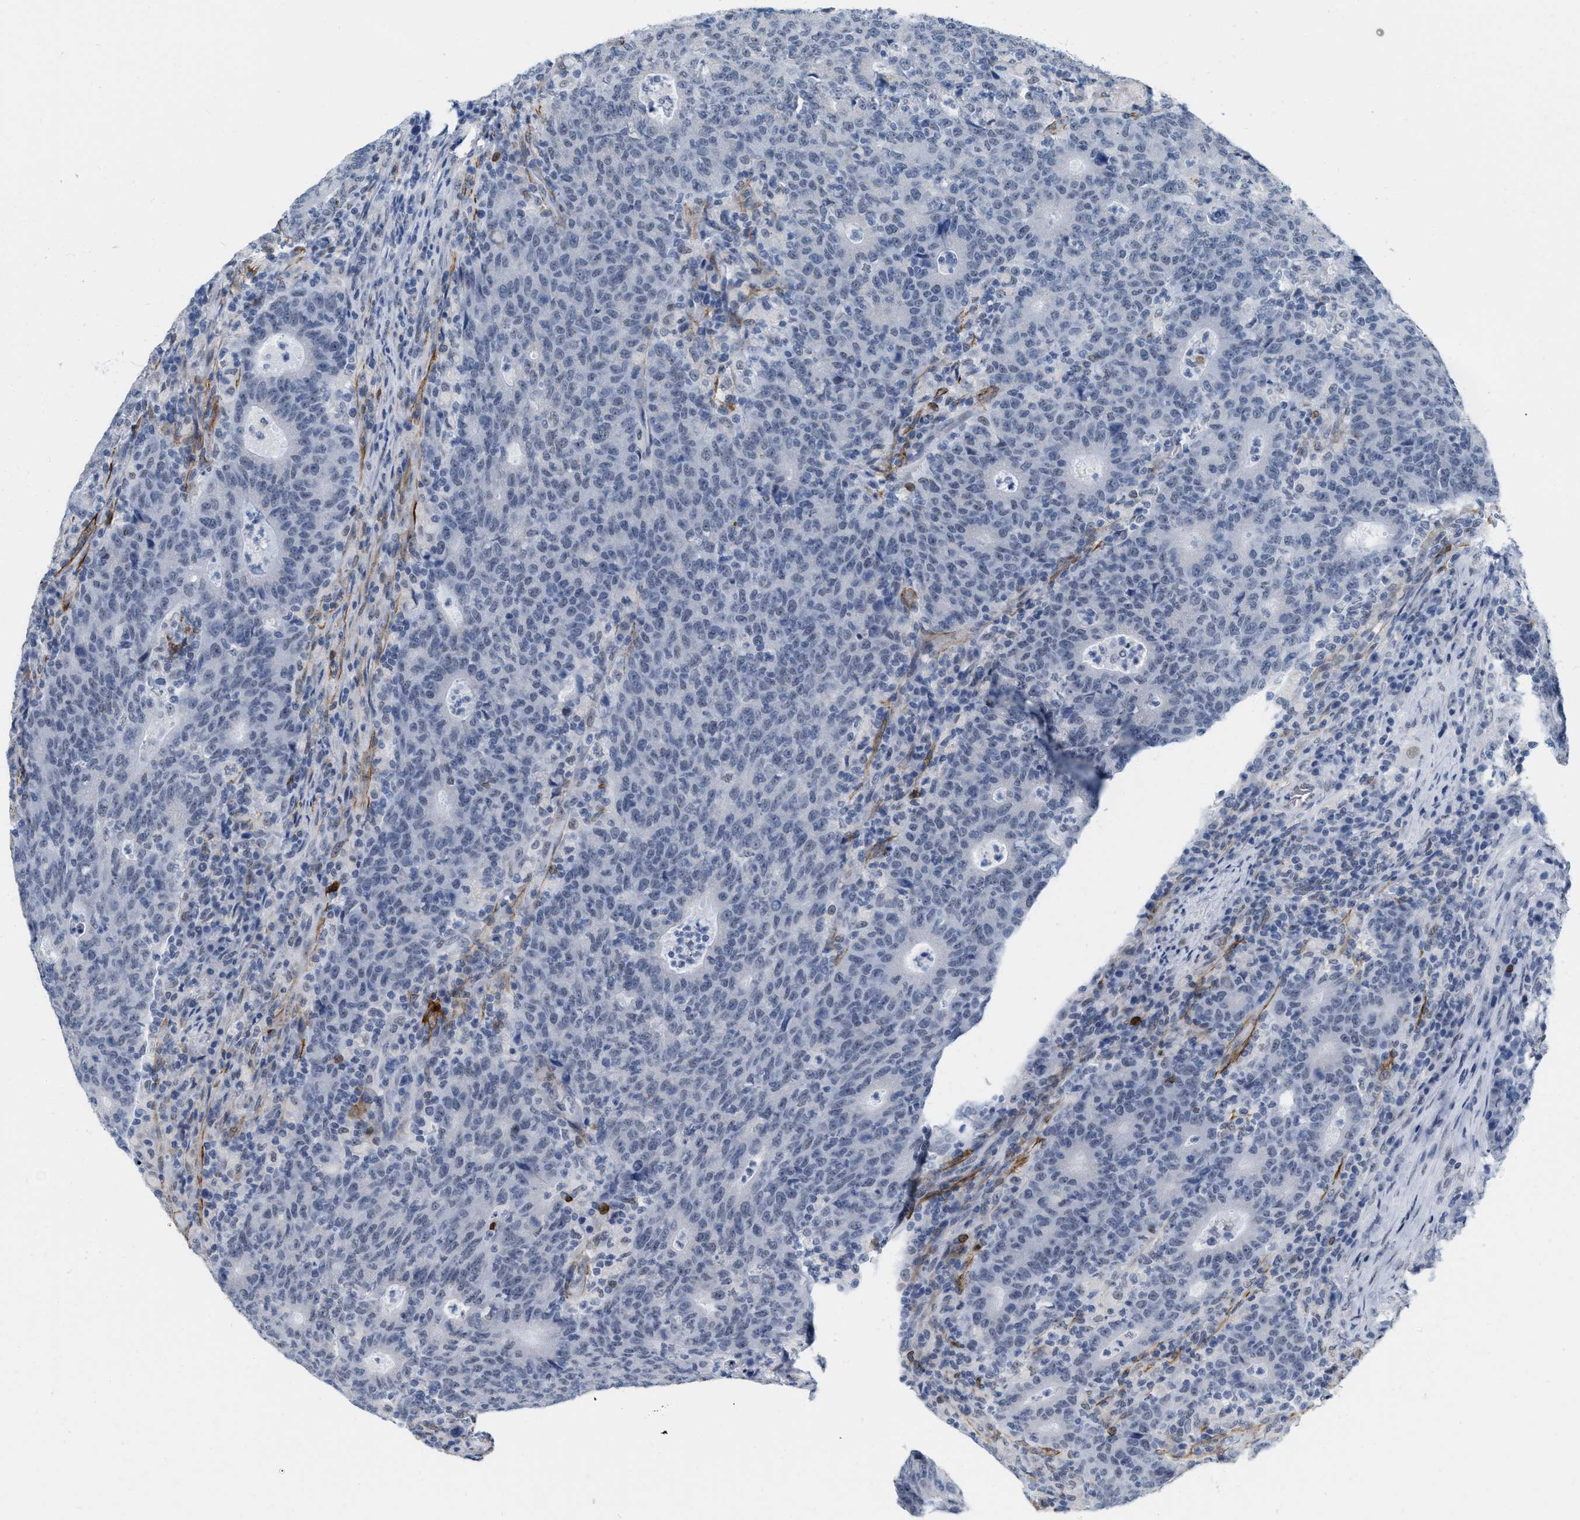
{"staining": {"intensity": "negative", "quantity": "none", "location": "none"}, "tissue": "colorectal cancer", "cell_type": "Tumor cells", "image_type": "cancer", "snomed": [{"axis": "morphology", "description": "Adenocarcinoma, NOS"}, {"axis": "topography", "description": "Colon"}], "caption": "Protein analysis of adenocarcinoma (colorectal) demonstrates no significant expression in tumor cells.", "gene": "XIRP1", "patient": {"sex": "female", "age": 75}}